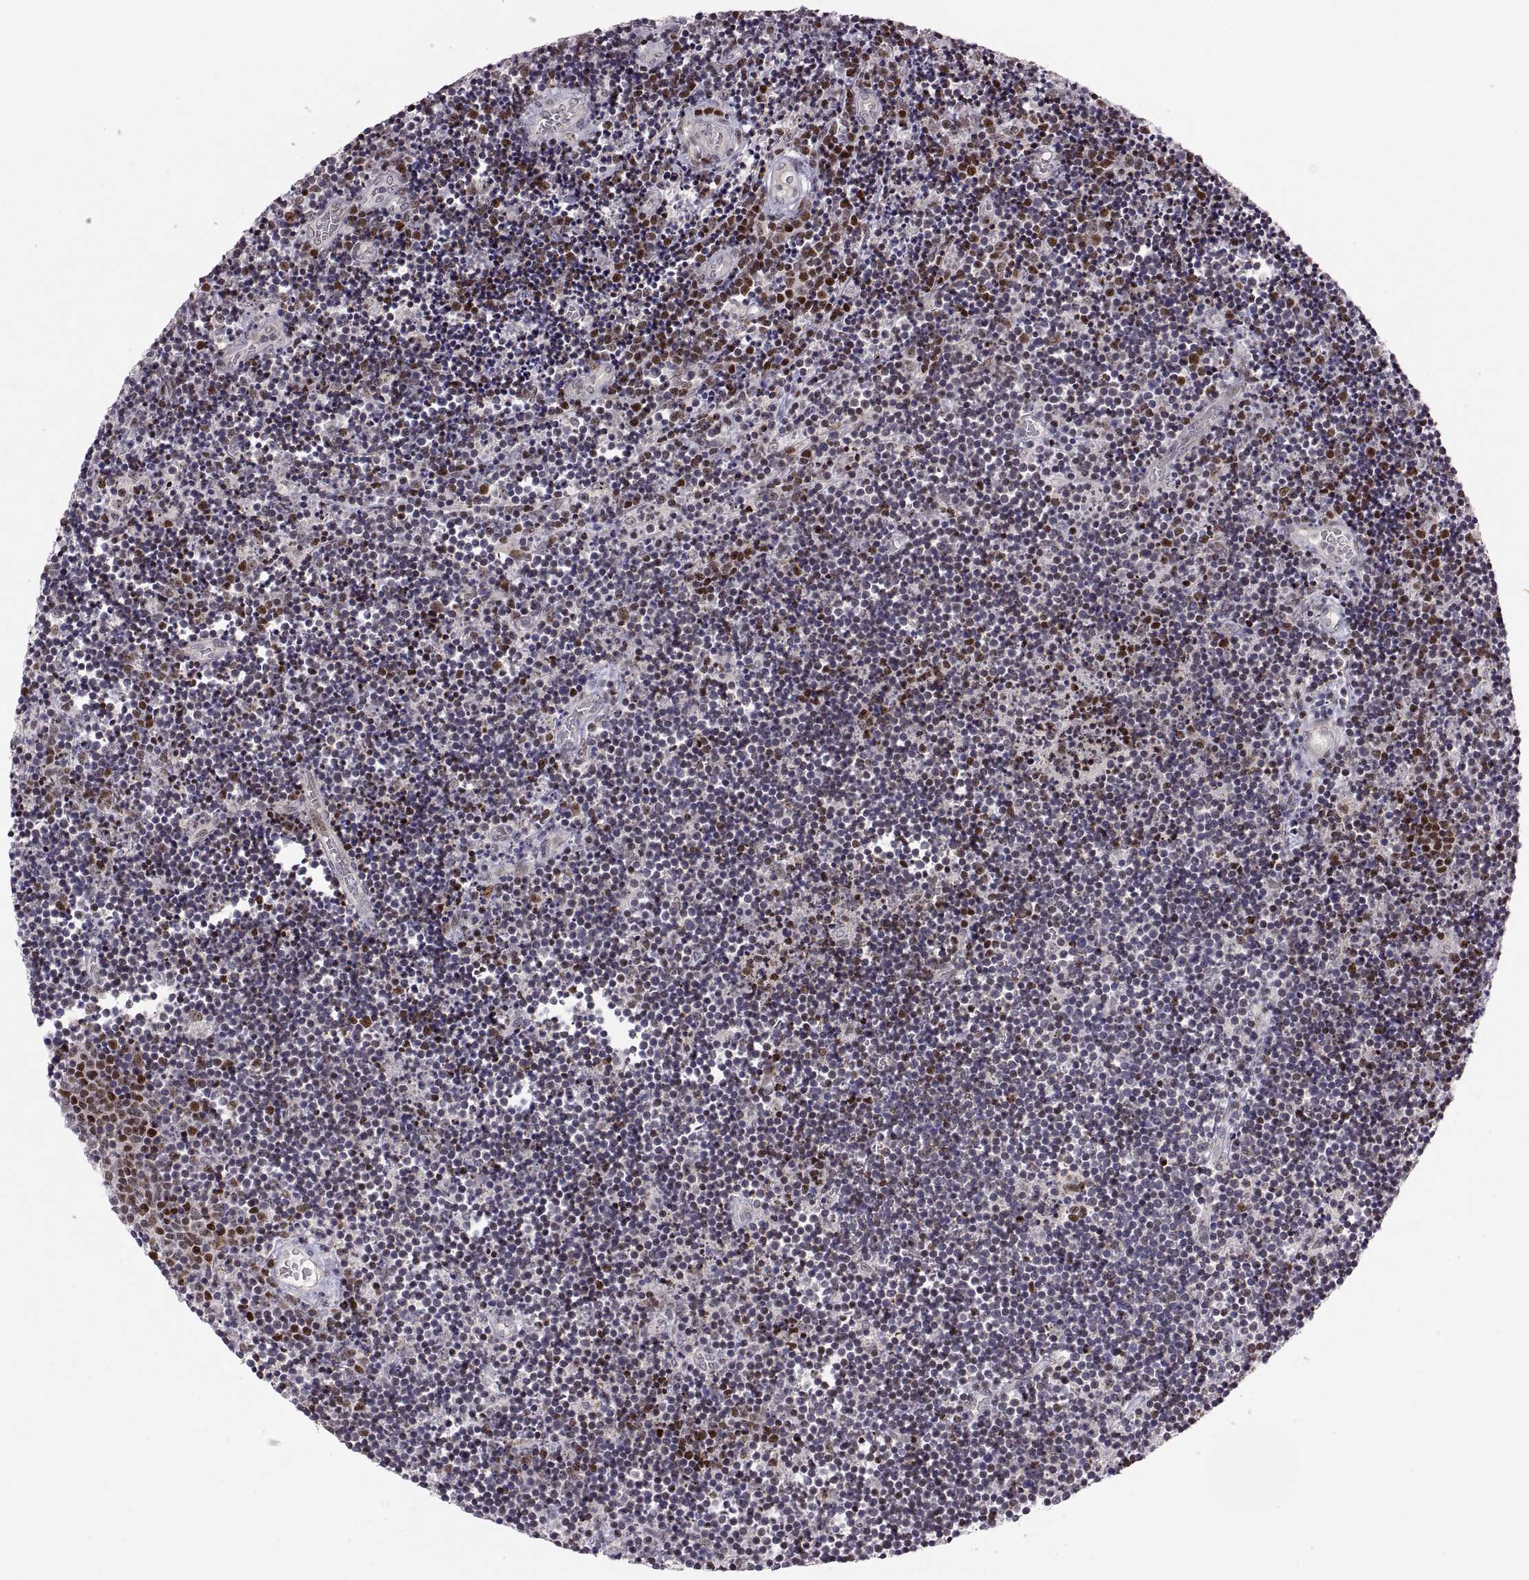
{"staining": {"intensity": "strong", "quantity": "25%-75%", "location": "nuclear"}, "tissue": "lymphoma", "cell_type": "Tumor cells", "image_type": "cancer", "snomed": [{"axis": "morphology", "description": "Malignant lymphoma, non-Hodgkin's type, Low grade"}, {"axis": "topography", "description": "Brain"}], "caption": "Lymphoma stained with DAB (3,3'-diaminobenzidine) IHC demonstrates high levels of strong nuclear positivity in about 25%-75% of tumor cells.", "gene": "SNAI1", "patient": {"sex": "female", "age": 66}}